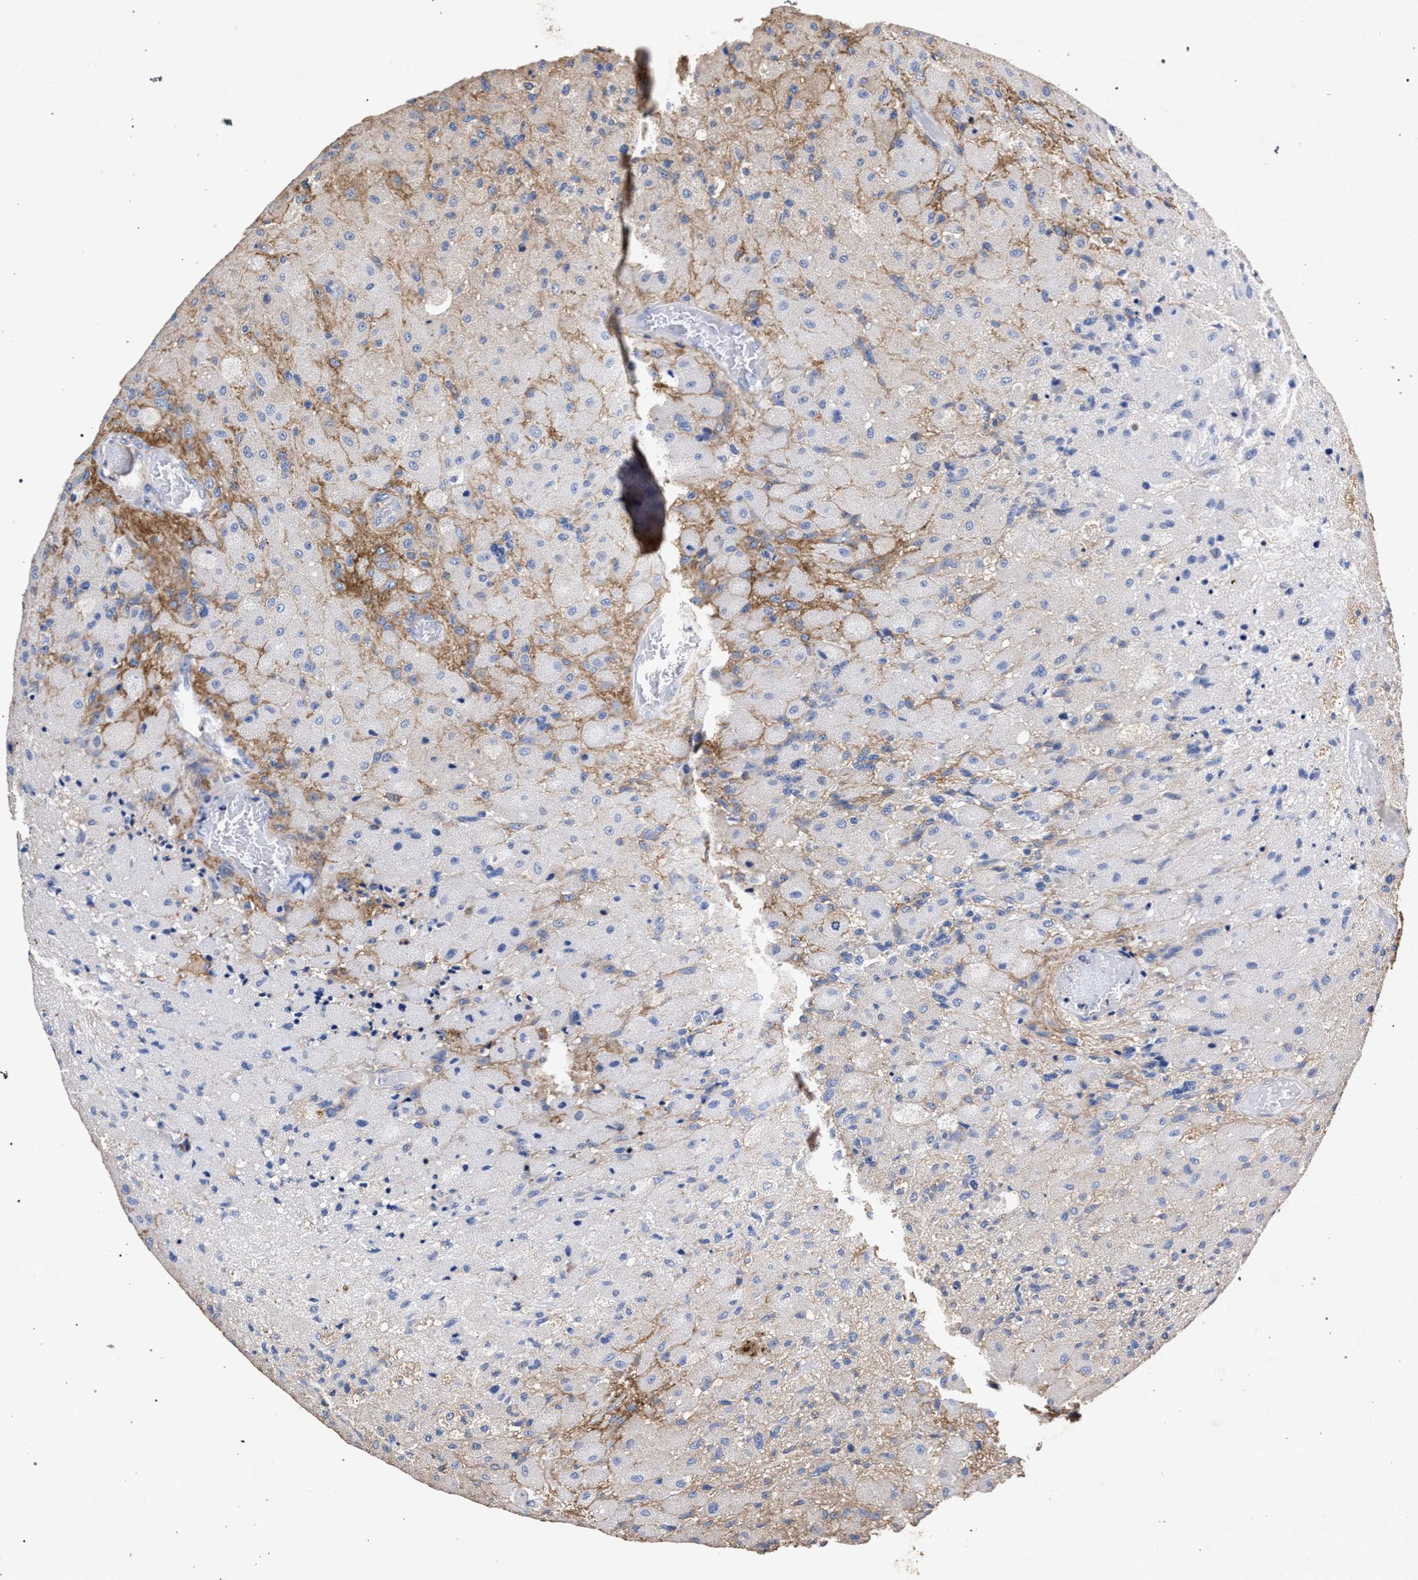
{"staining": {"intensity": "negative", "quantity": "none", "location": "none"}, "tissue": "glioma", "cell_type": "Tumor cells", "image_type": "cancer", "snomed": [{"axis": "morphology", "description": "Normal tissue, NOS"}, {"axis": "morphology", "description": "Glioma, malignant, High grade"}, {"axis": "topography", "description": "Cerebral cortex"}], "caption": "Glioma was stained to show a protein in brown. There is no significant positivity in tumor cells.", "gene": "ATP1A2", "patient": {"sex": "male", "age": 77}}